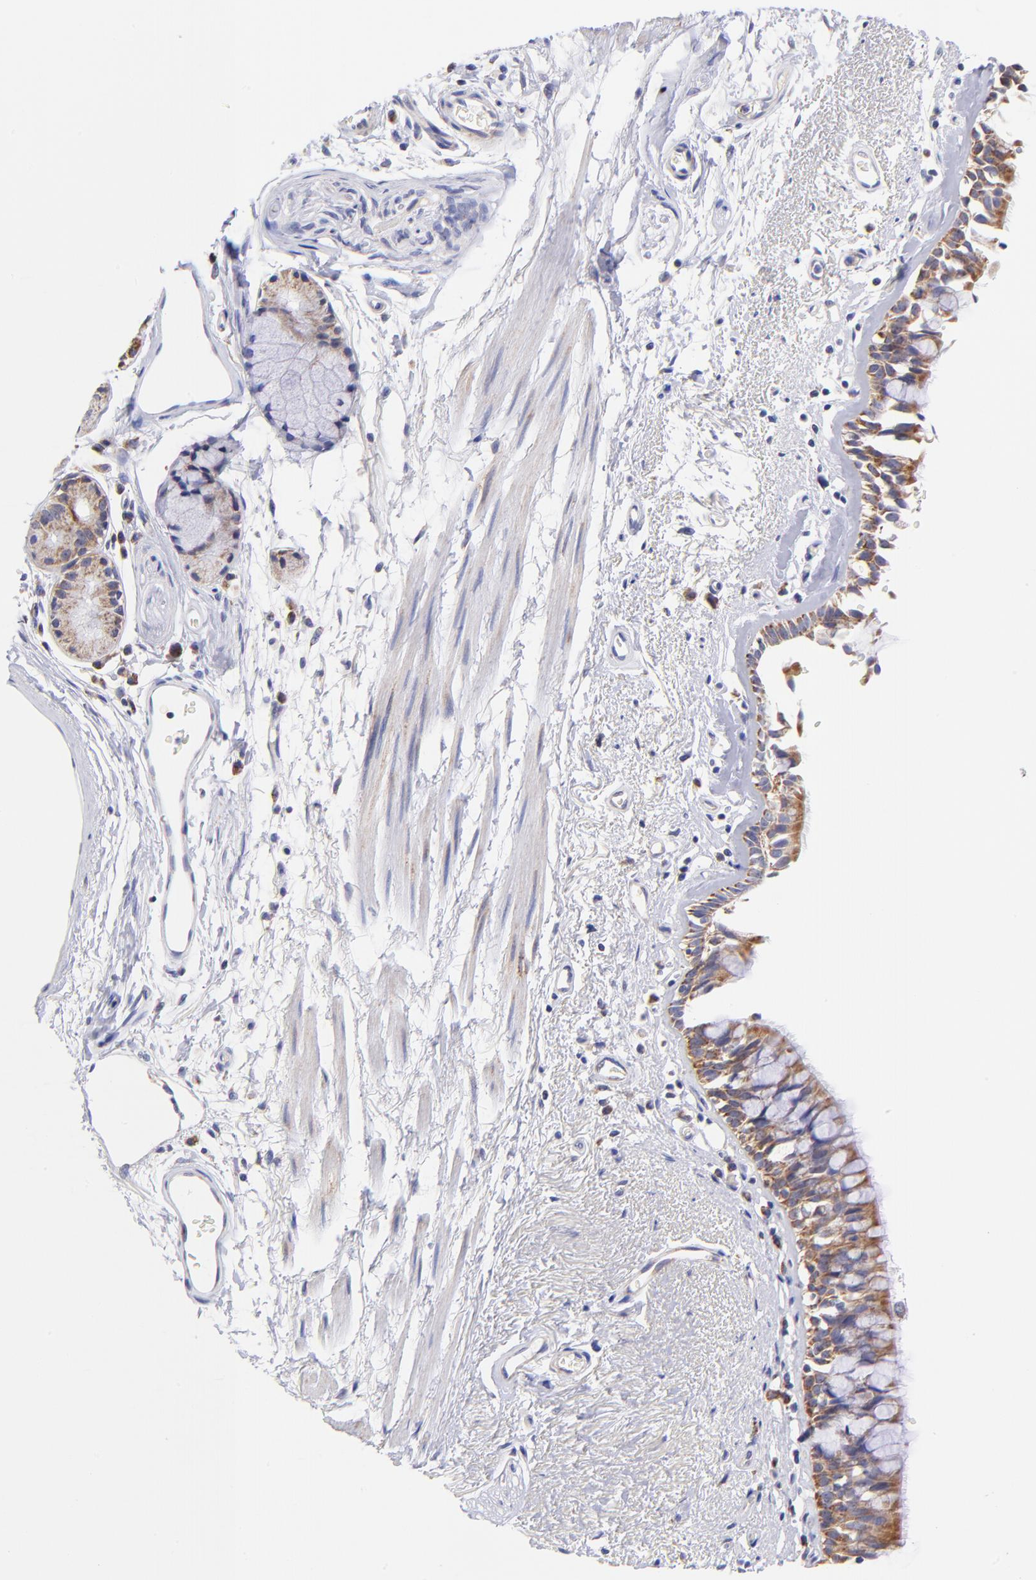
{"staining": {"intensity": "moderate", "quantity": "25%-75%", "location": "cytoplasmic/membranous"}, "tissue": "bronchus", "cell_type": "Respiratory epithelial cells", "image_type": "normal", "snomed": [{"axis": "morphology", "description": "Normal tissue, NOS"}, {"axis": "morphology", "description": "Adenocarcinoma, NOS"}, {"axis": "topography", "description": "Bronchus"}, {"axis": "topography", "description": "Lung"}], "caption": "Immunohistochemical staining of unremarkable bronchus exhibits moderate cytoplasmic/membranous protein expression in about 25%-75% of respiratory epithelial cells. (DAB = brown stain, brightfield microscopy at high magnification).", "gene": "NDUFB7", "patient": {"sex": "male", "age": 71}}